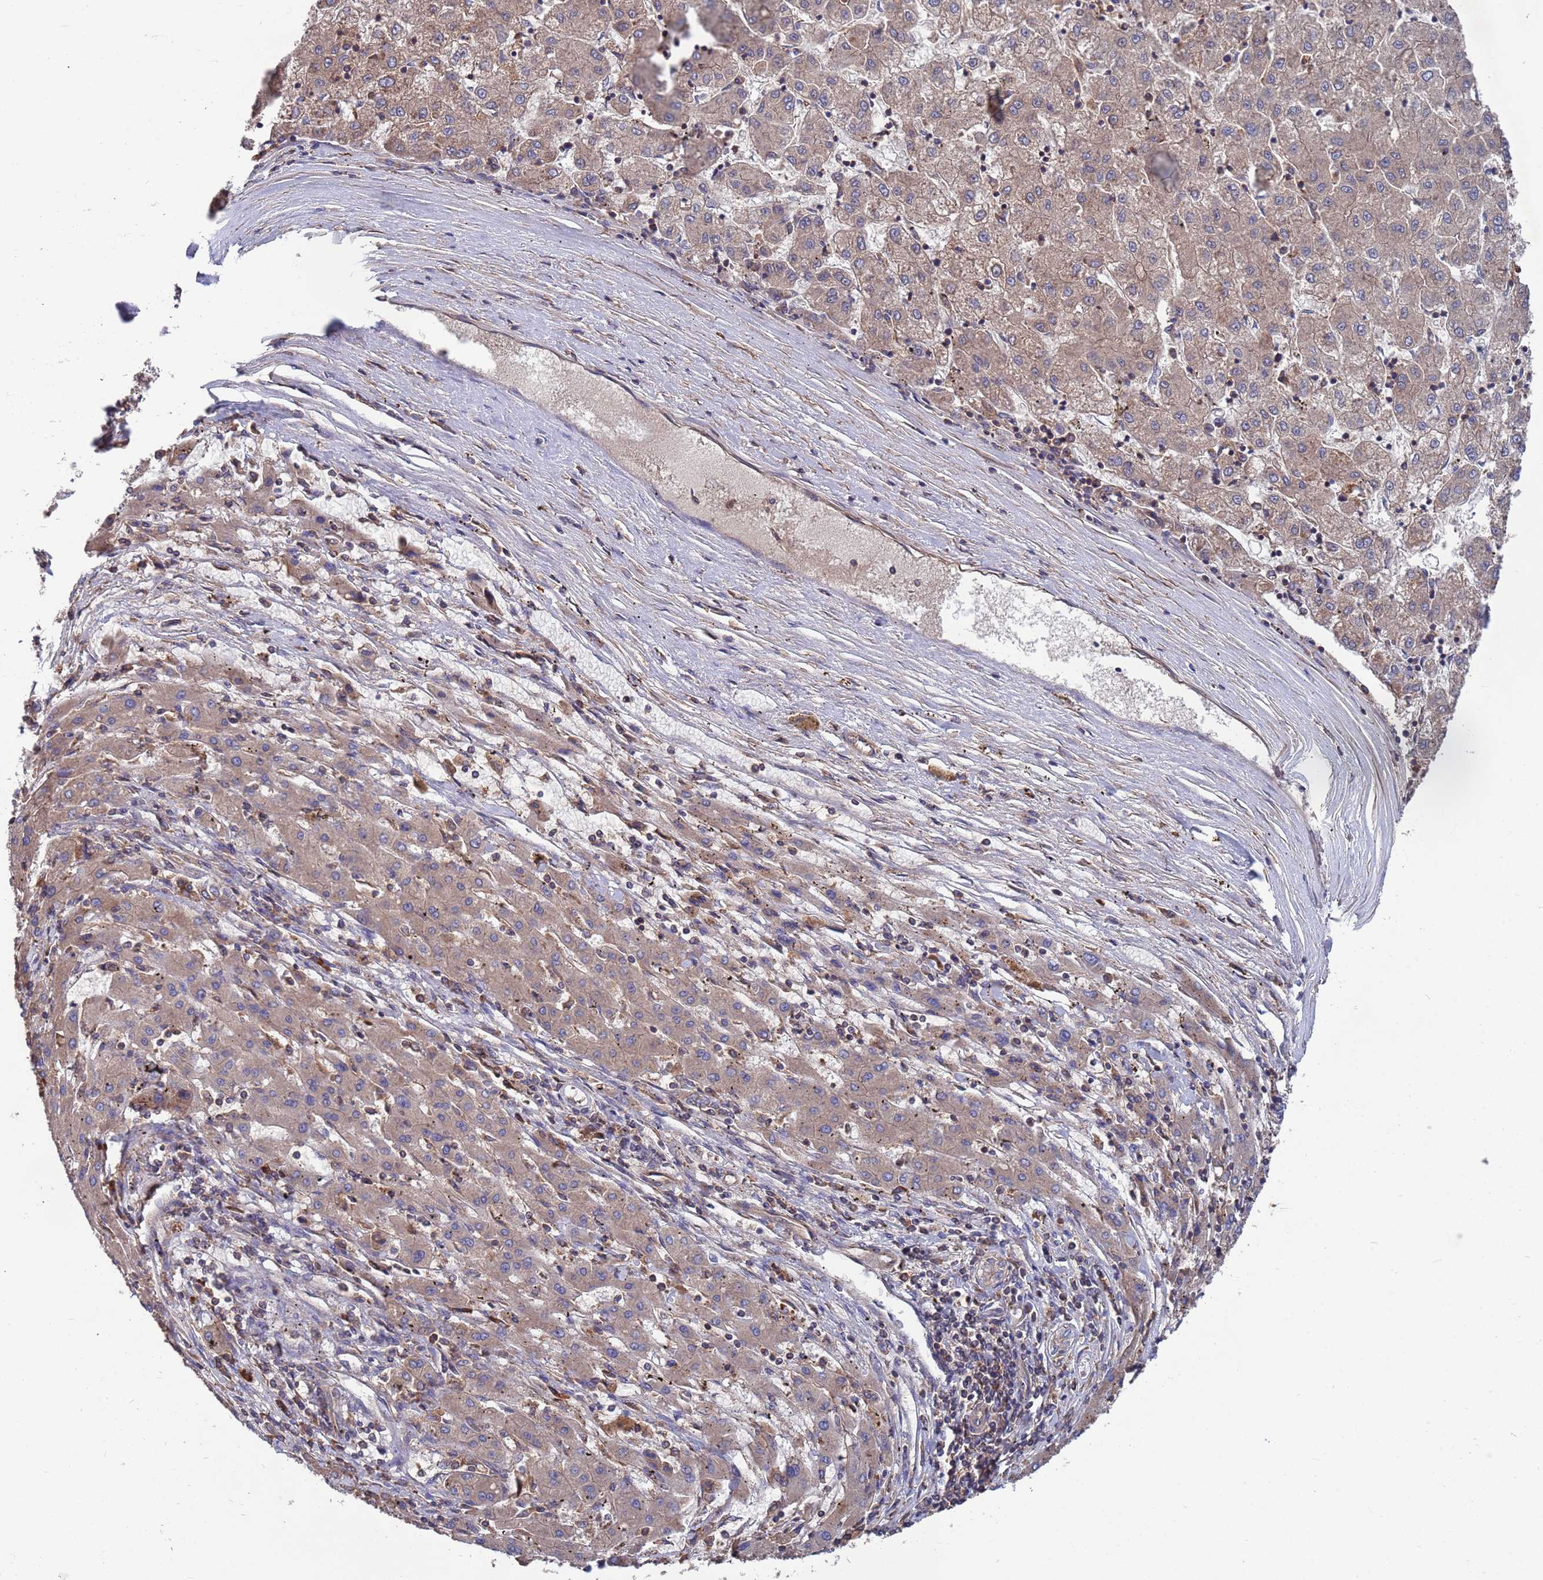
{"staining": {"intensity": "weak", "quantity": "25%-75%", "location": "cytoplasmic/membranous"}, "tissue": "liver cancer", "cell_type": "Tumor cells", "image_type": "cancer", "snomed": [{"axis": "morphology", "description": "Carcinoma, Hepatocellular, NOS"}, {"axis": "topography", "description": "Liver"}], "caption": "Tumor cells reveal weak cytoplasmic/membranous staining in approximately 25%-75% of cells in liver cancer.", "gene": "PYCR1", "patient": {"sex": "male", "age": 72}}